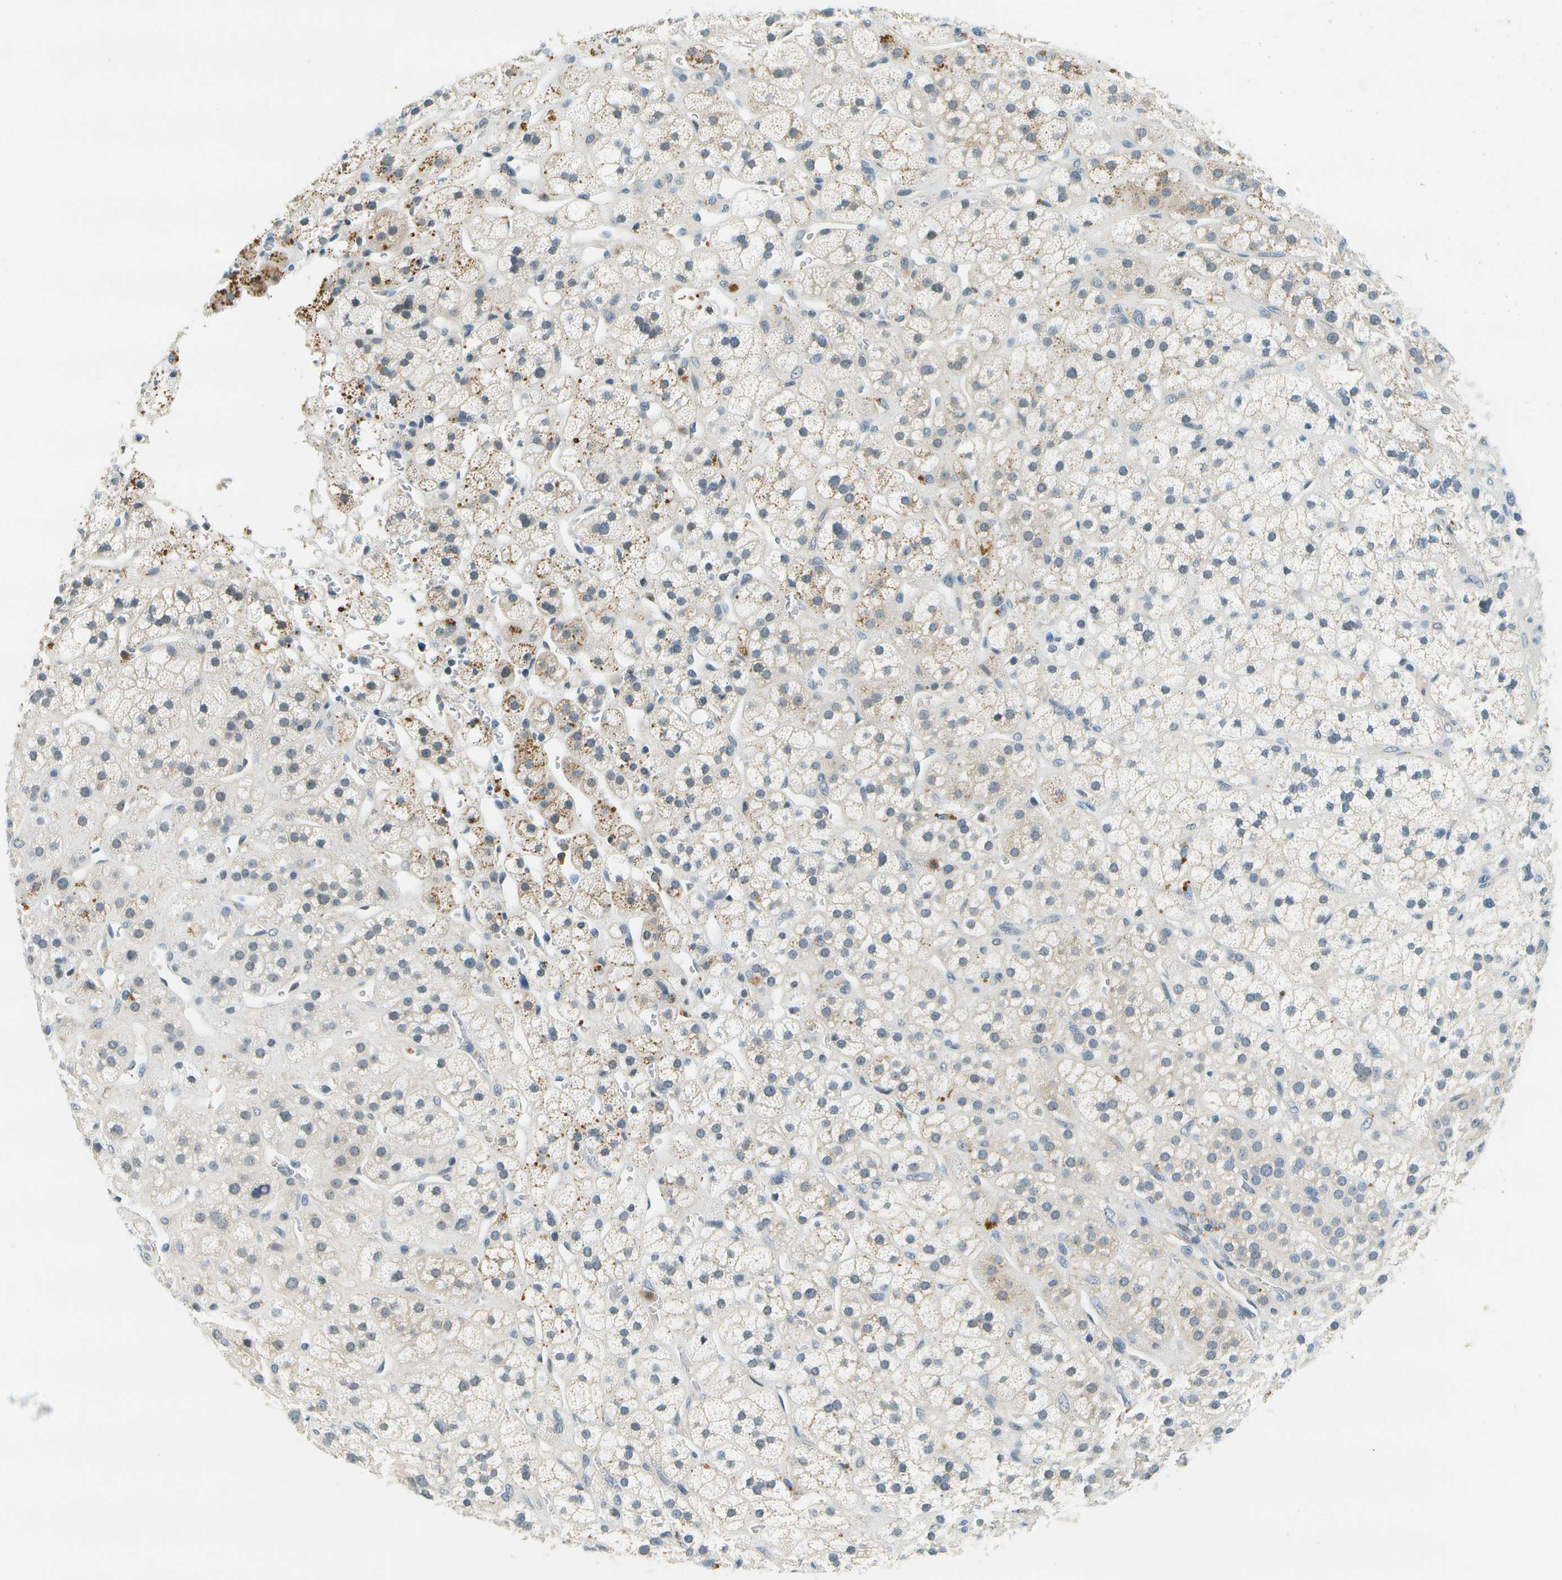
{"staining": {"intensity": "moderate", "quantity": "<25%", "location": "cytoplasmic/membranous"}, "tissue": "adrenal gland", "cell_type": "Glandular cells", "image_type": "normal", "snomed": [{"axis": "morphology", "description": "Normal tissue, NOS"}, {"axis": "topography", "description": "Adrenal gland"}], "caption": "Immunohistochemical staining of normal adrenal gland reveals moderate cytoplasmic/membranous protein expression in approximately <25% of glandular cells. (Stains: DAB (3,3'-diaminobenzidine) in brown, nuclei in blue, Microscopy: brightfield microscopy at high magnification).", "gene": "RASGRP2", "patient": {"sex": "male", "age": 56}}